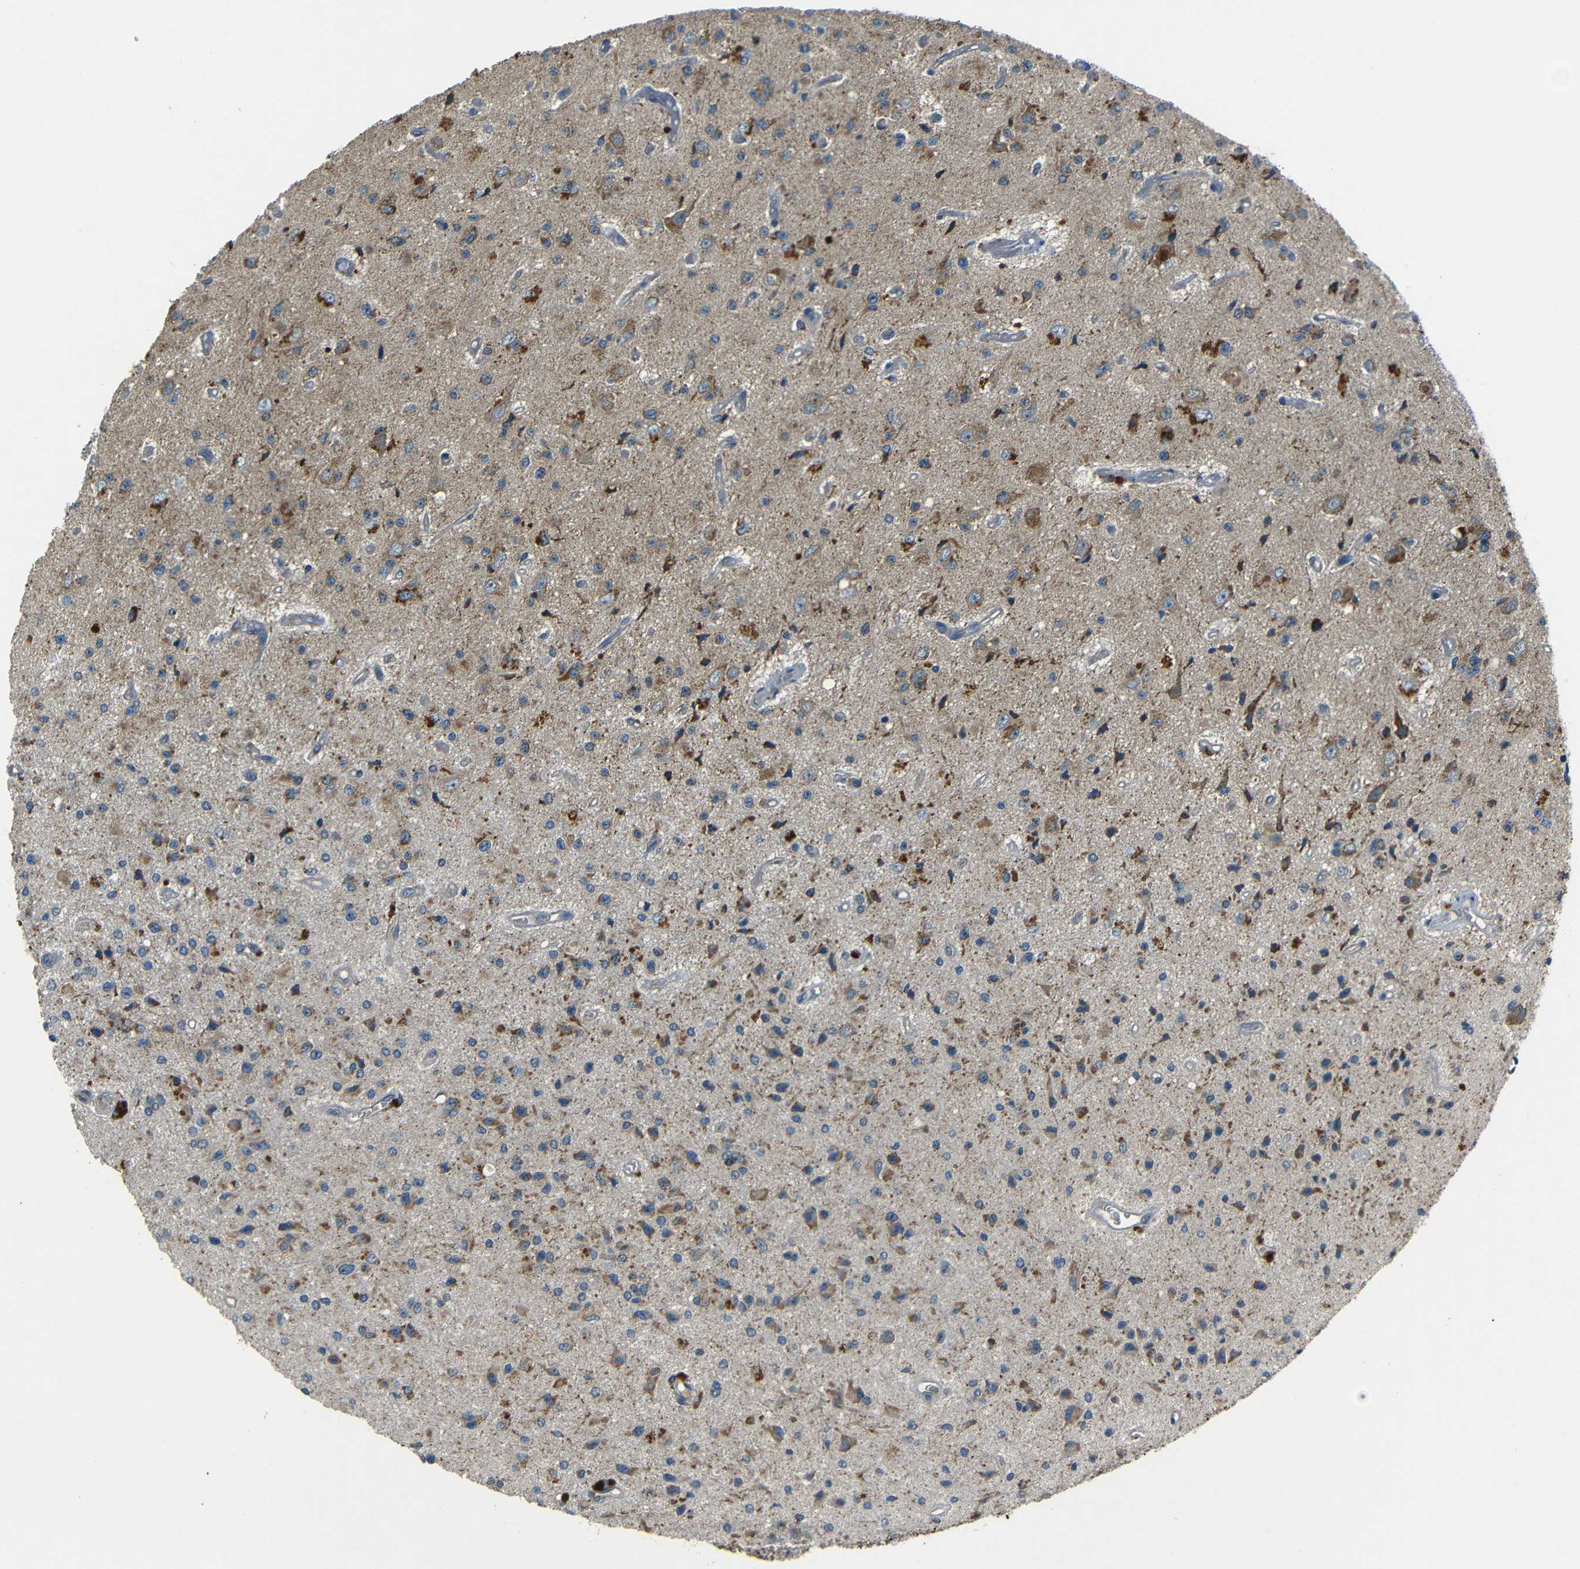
{"staining": {"intensity": "moderate", "quantity": "25%-75%", "location": "cytoplasmic/membranous"}, "tissue": "glioma", "cell_type": "Tumor cells", "image_type": "cancer", "snomed": [{"axis": "morphology", "description": "Glioma, malignant, Low grade"}, {"axis": "topography", "description": "Brain"}], "caption": "Tumor cells show medium levels of moderate cytoplasmic/membranous staining in about 25%-75% of cells in human glioma. (DAB IHC with brightfield microscopy, high magnification).", "gene": "NETO2", "patient": {"sex": "male", "age": 58}}